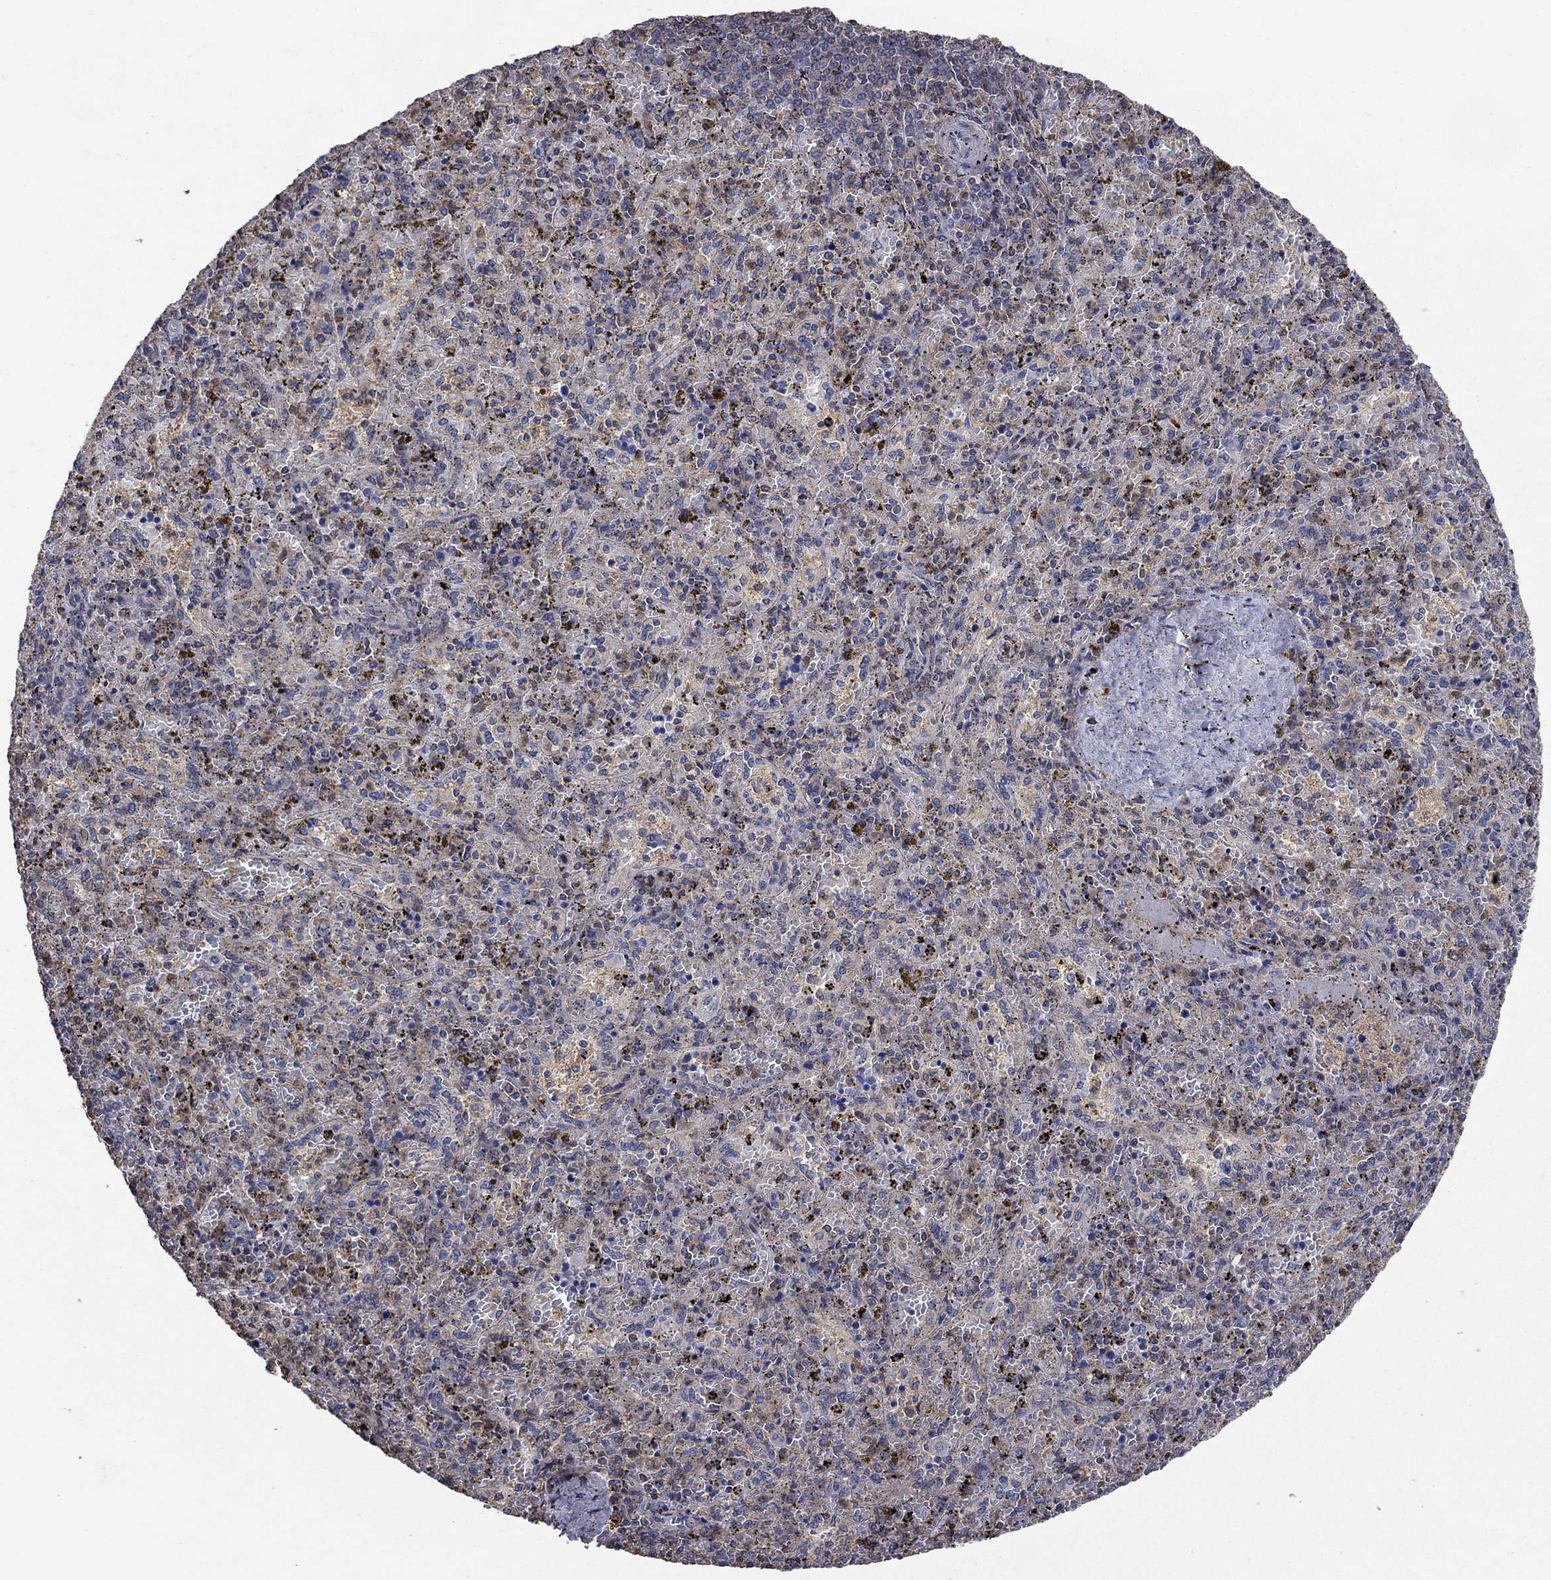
{"staining": {"intensity": "negative", "quantity": "none", "location": "none"}, "tissue": "spleen", "cell_type": "Cells in red pulp", "image_type": "normal", "snomed": [{"axis": "morphology", "description": "Normal tissue, NOS"}, {"axis": "topography", "description": "Spleen"}], "caption": "Micrograph shows no significant protein staining in cells in red pulp of normal spleen. (Stains: DAB (3,3'-diaminobenzidine) immunohistochemistry with hematoxylin counter stain, Microscopy: brightfield microscopy at high magnification).", "gene": "DVL1", "patient": {"sex": "female", "age": 50}}